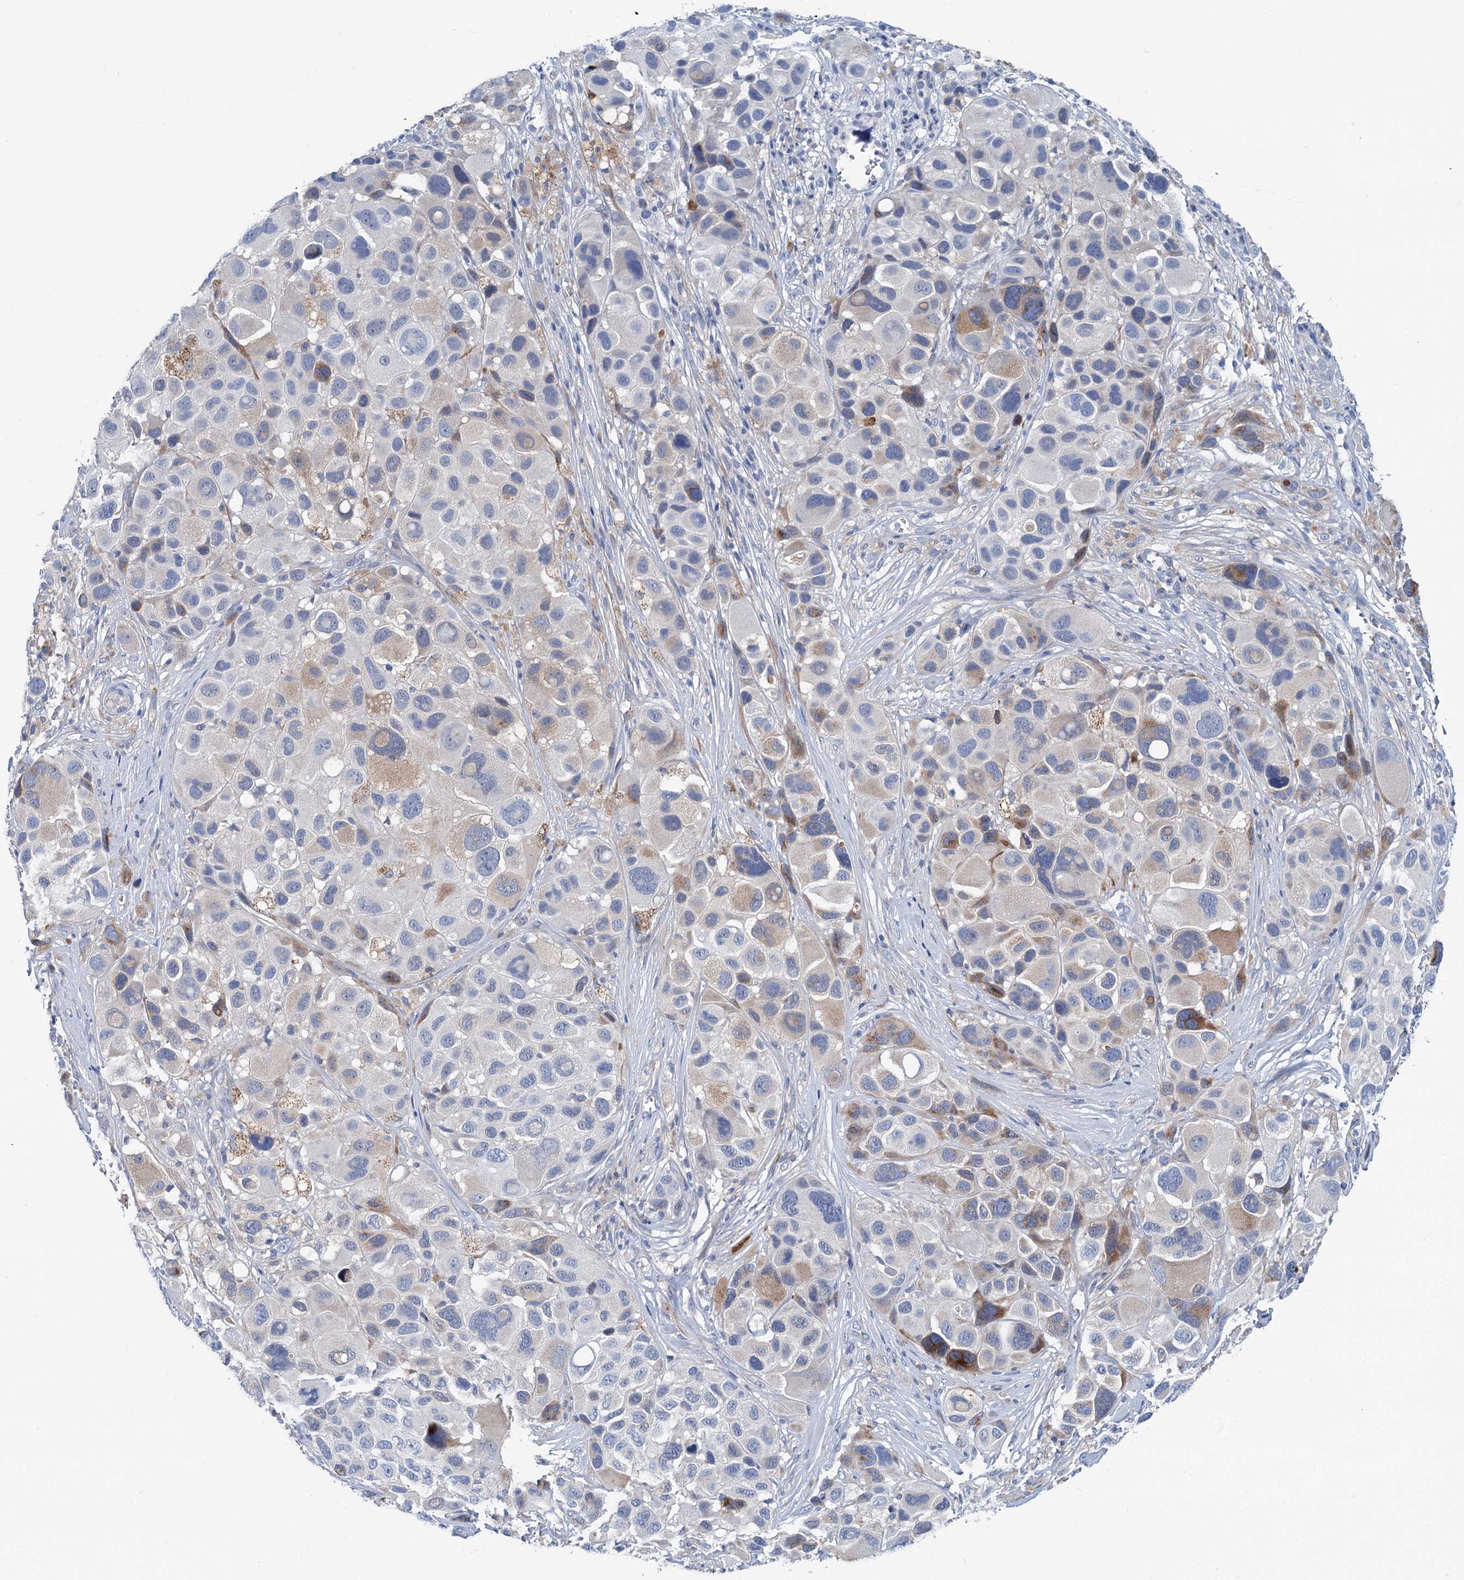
{"staining": {"intensity": "moderate", "quantity": "<25%", "location": "cytoplasmic/membranous"}, "tissue": "melanoma", "cell_type": "Tumor cells", "image_type": "cancer", "snomed": [{"axis": "morphology", "description": "Malignant melanoma, NOS"}, {"axis": "topography", "description": "Skin of trunk"}], "caption": "High-magnification brightfield microscopy of malignant melanoma stained with DAB (3,3'-diaminobenzidine) (brown) and counterstained with hematoxylin (blue). tumor cells exhibit moderate cytoplasmic/membranous expression is appreciated in about<25% of cells.", "gene": "CHDH", "patient": {"sex": "male", "age": 71}}